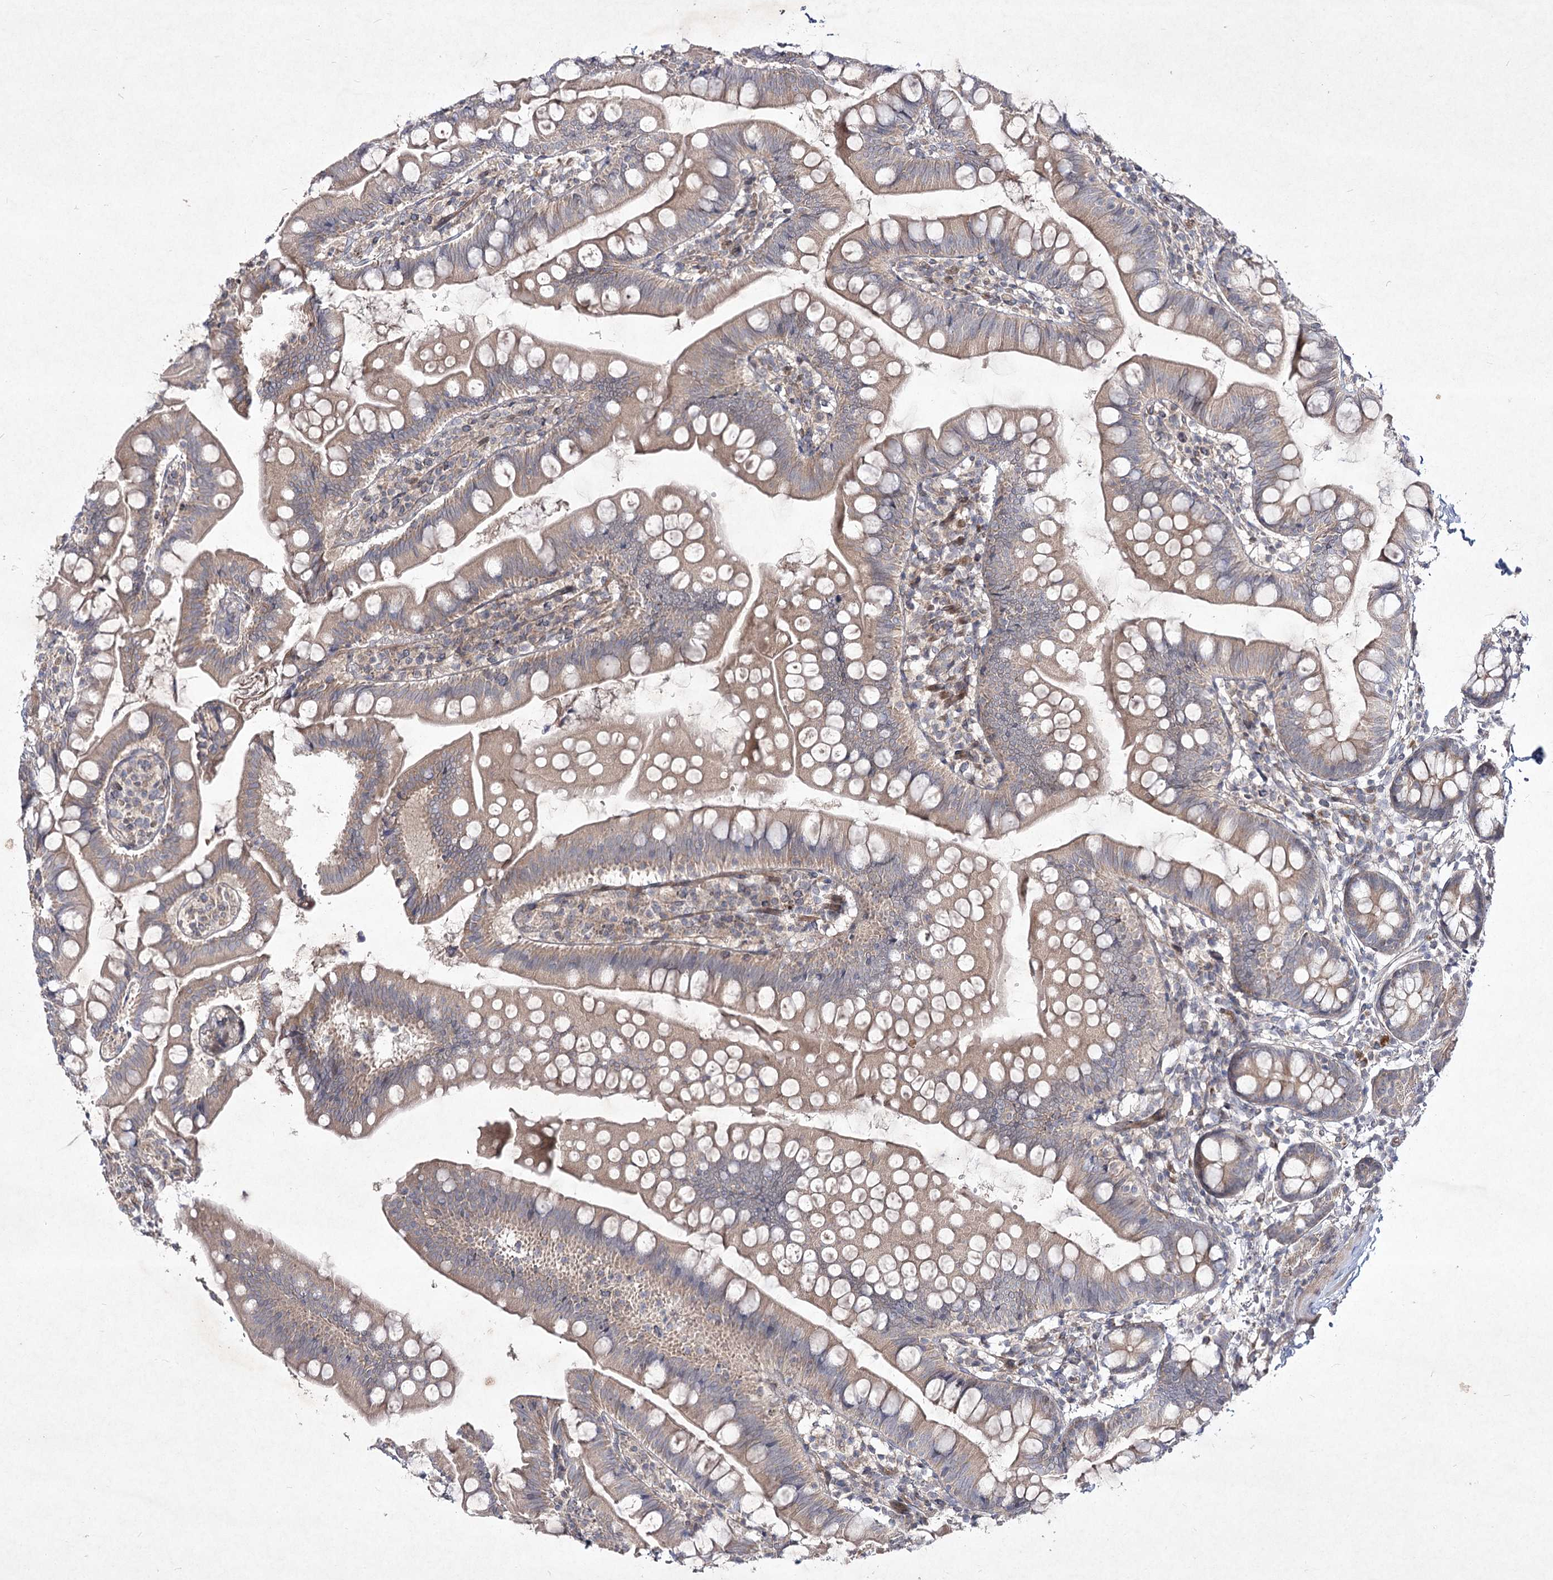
{"staining": {"intensity": "weak", "quantity": ">75%", "location": "cytoplasmic/membranous"}, "tissue": "small intestine", "cell_type": "Glandular cells", "image_type": "normal", "snomed": [{"axis": "morphology", "description": "Normal tissue, NOS"}, {"axis": "topography", "description": "Small intestine"}], "caption": "Glandular cells show low levels of weak cytoplasmic/membranous expression in about >75% of cells in benign small intestine. (brown staining indicates protein expression, while blue staining denotes nuclei).", "gene": "CIB2", "patient": {"sex": "male", "age": 7}}